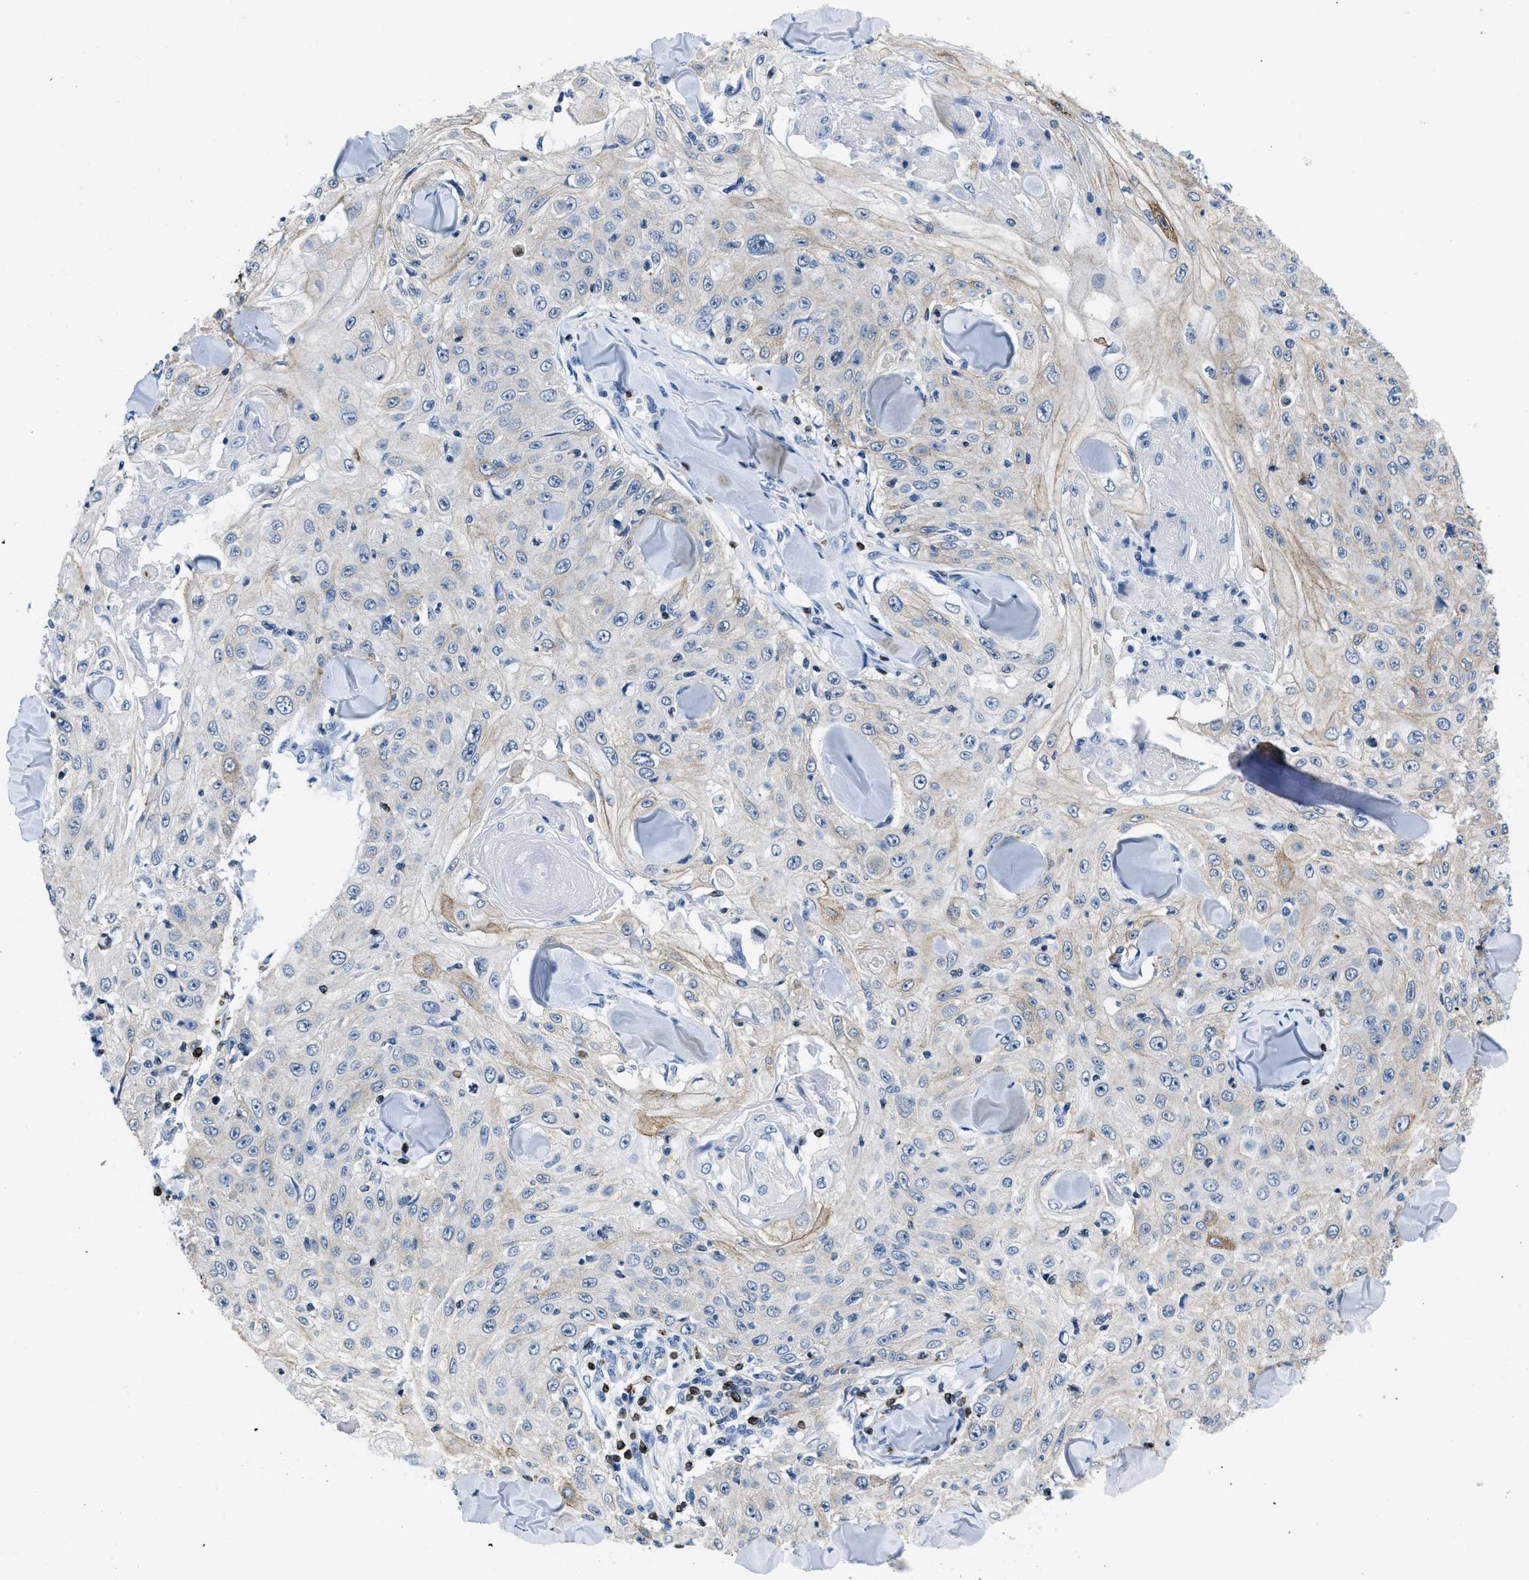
{"staining": {"intensity": "weak", "quantity": "<25%", "location": "cytoplasmic/membranous"}, "tissue": "skin cancer", "cell_type": "Tumor cells", "image_type": "cancer", "snomed": [{"axis": "morphology", "description": "Squamous cell carcinoma, NOS"}, {"axis": "topography", "description": "Skin"}], "caption": "A high-resolution histopathology image shows immunohistochemistry (IHC) staining of squamous cell carcinoma (skin), which demonstrates no significant staining in tumor cells.", "gene": "ITGA3", "patient": {"sex": "male", "age": 86}}